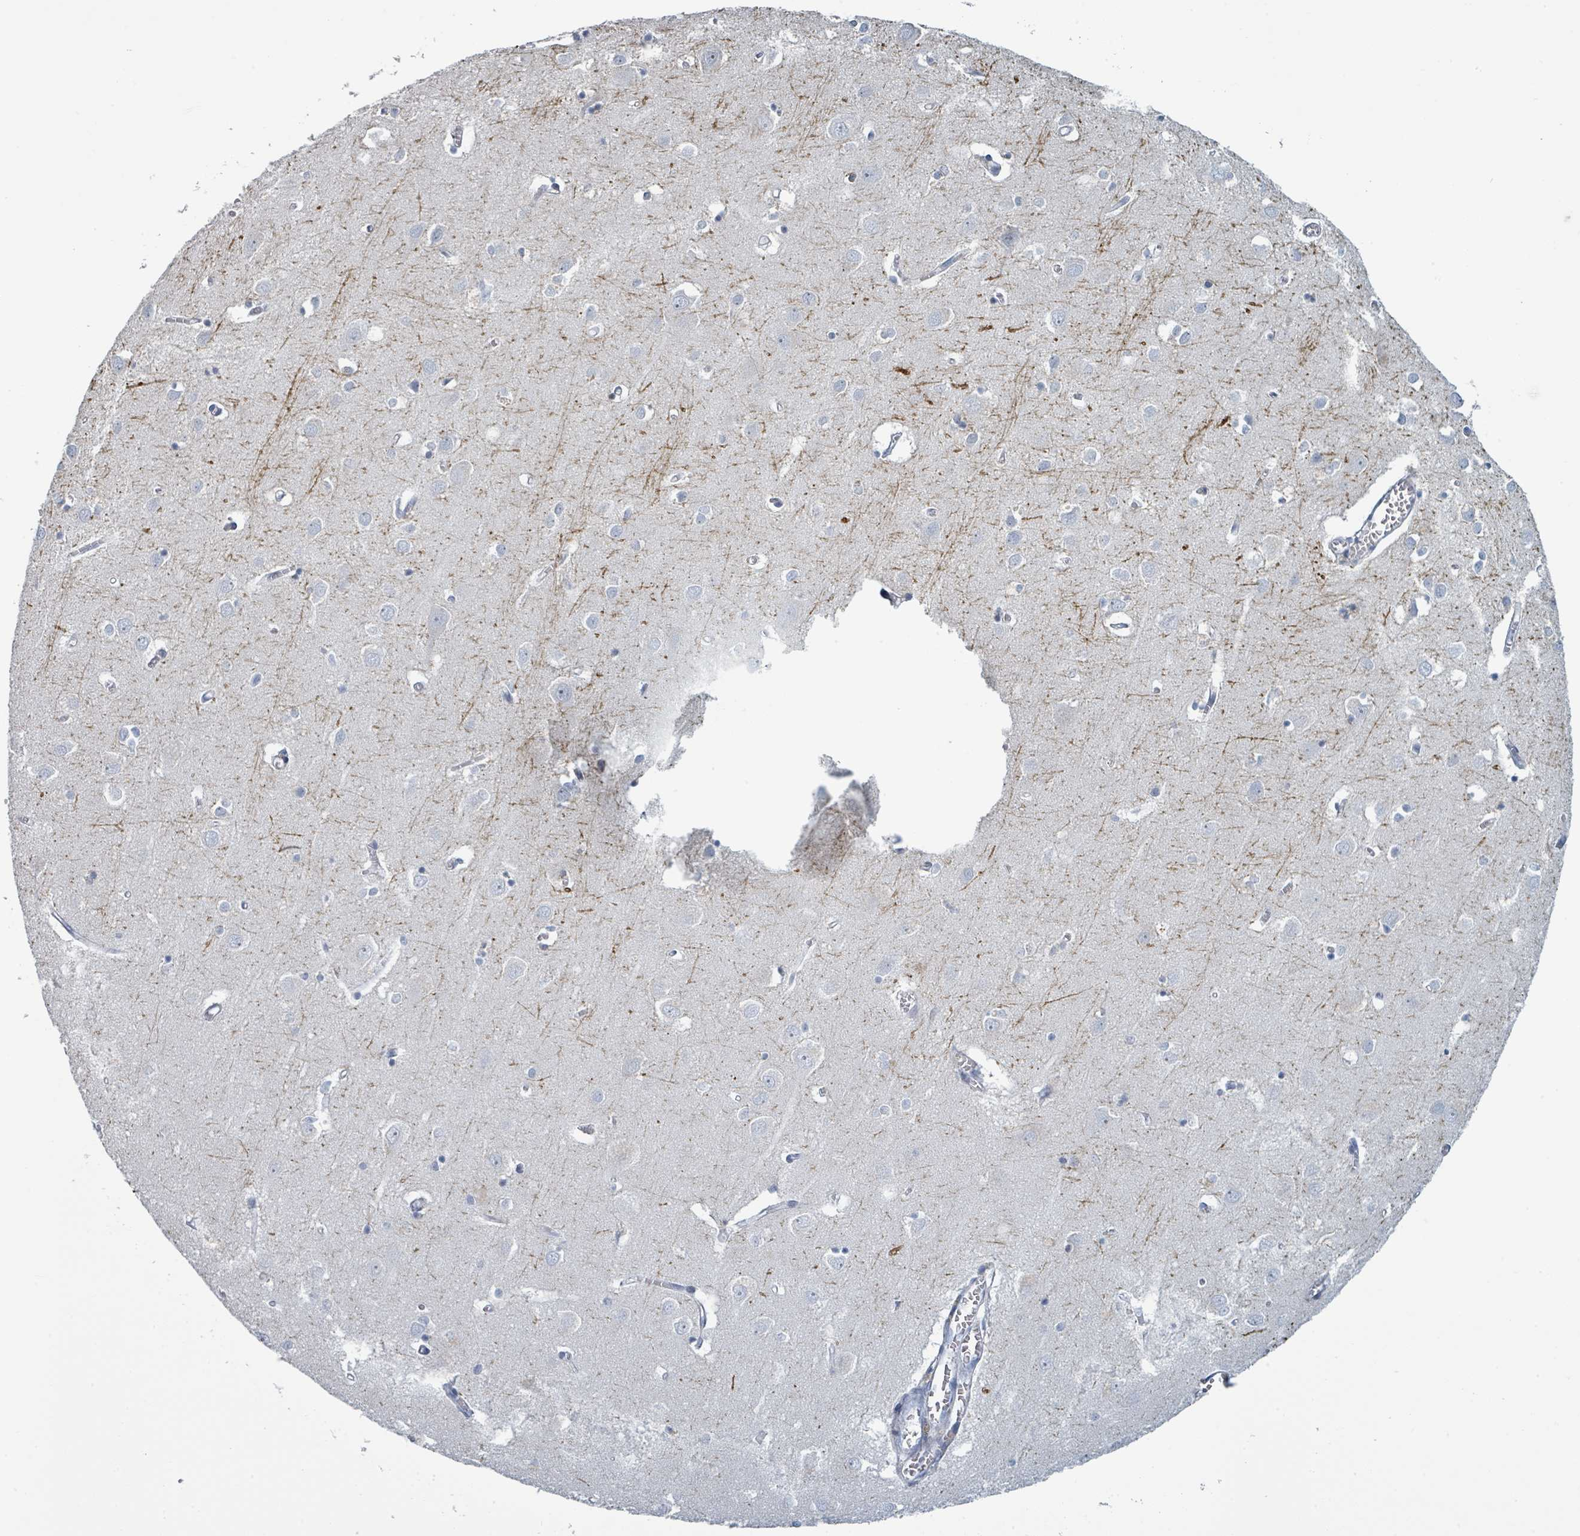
{"staining": {"intensity": "negative", "quantity": "none", "location": "none"}, "tissue": "cerebral cortex", "cell_type": "Endothelial cells", "image_type": "normal", "snomed": [{"axis": "morphology", "description": "Normal tissue, NOS"}, {"axis": "topography", "description": "Cerebral cortex"}], "caption": "Immunohistochemical staining of normal cerebral cortex exhibits no significant expression in endothelial cells.", "gene": "RAB33B", "patient": {"sex": "male", "age": 70}}